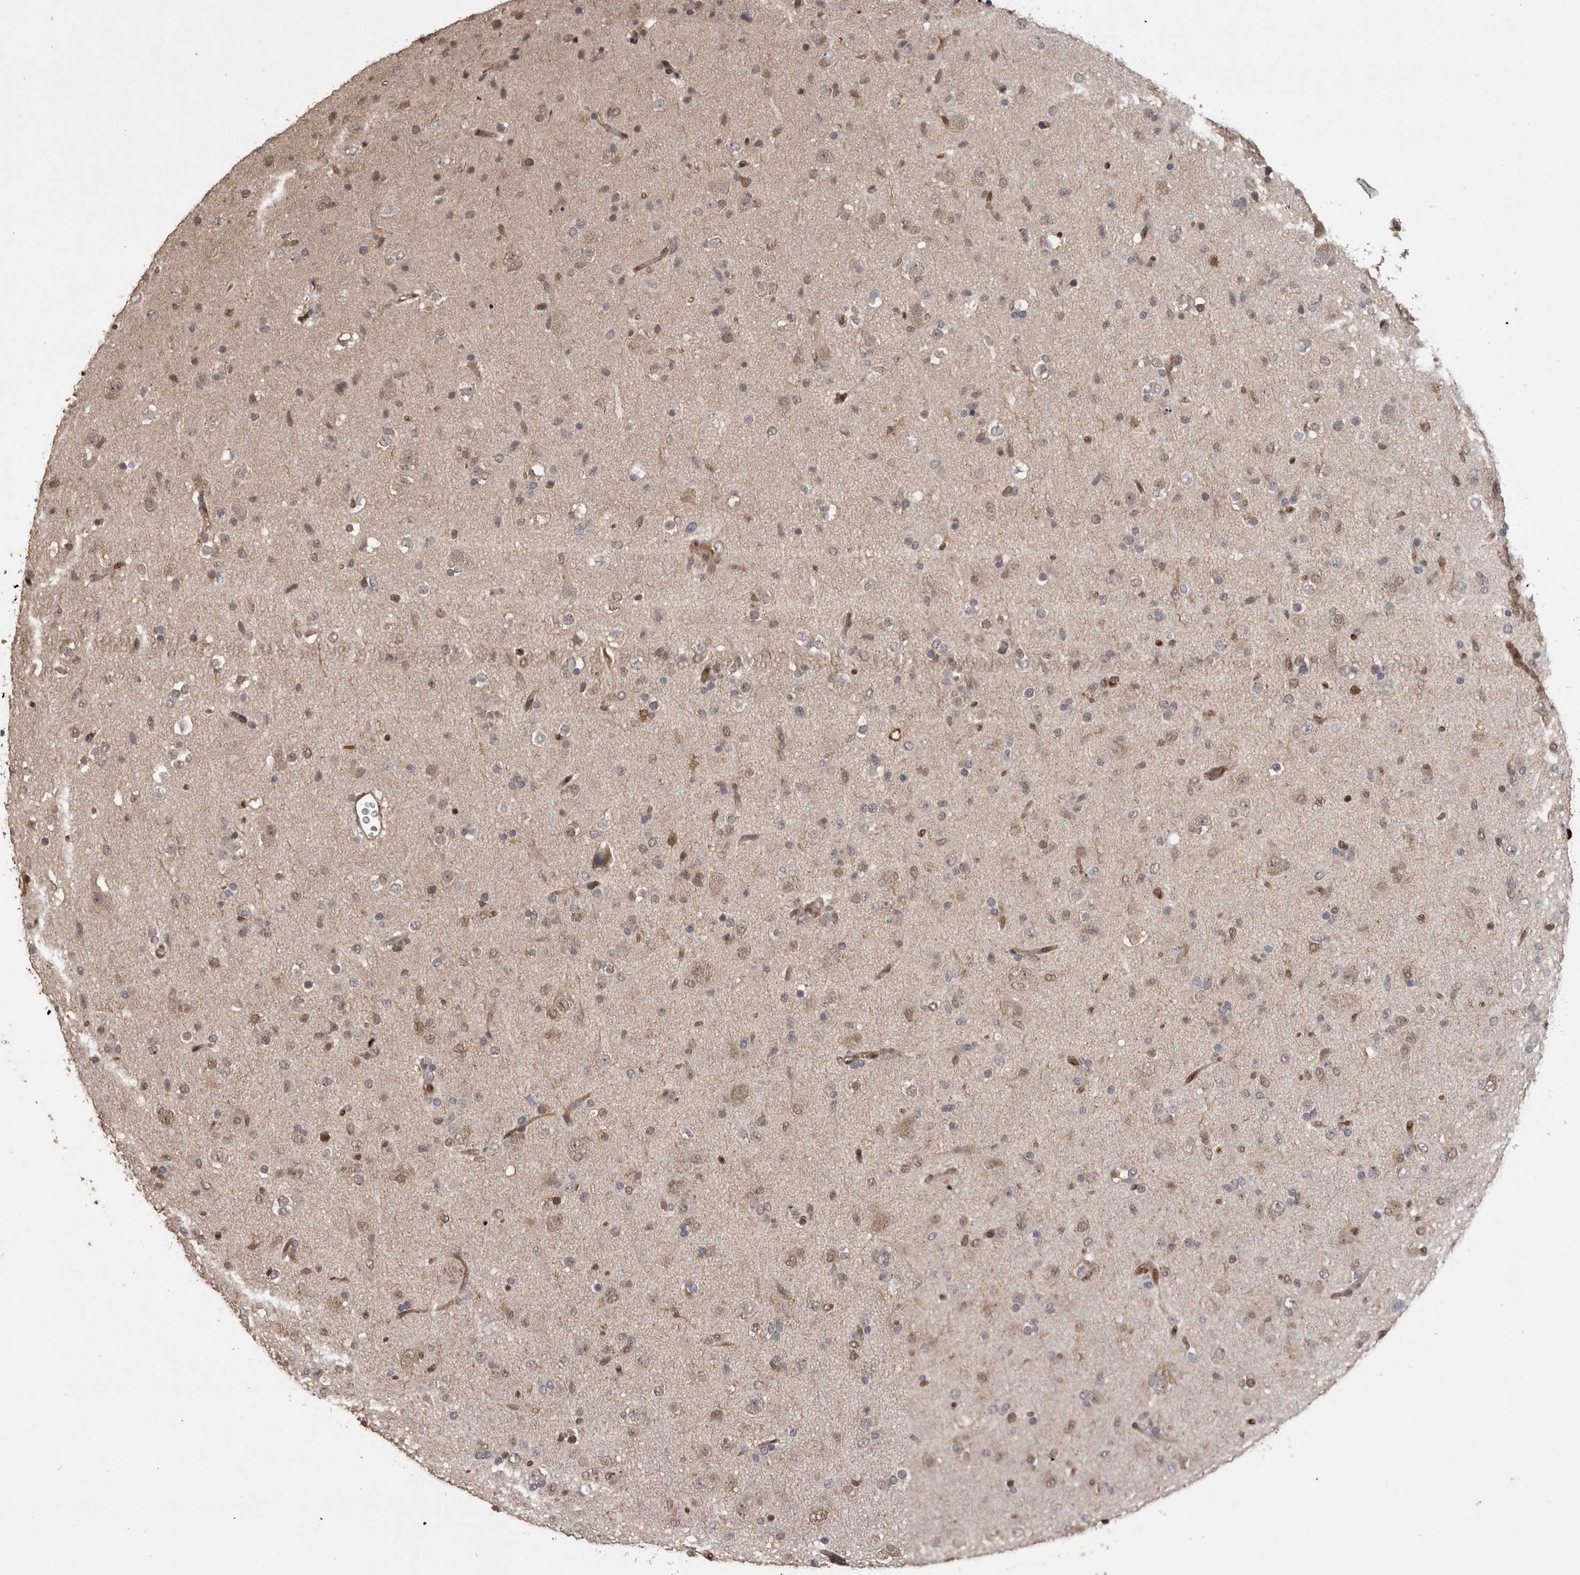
{"staining": {"intensity": "weak", "quantity": "25%-75%", "location": "nuclear"}, "tissue": "glioma", "cell_type": "Tumor cells", "image_type": "cancer", "snomed": [{"axis": "morphology", "description": "Glioma, malignant, Low grade"}, {"axis": "topography", "description": "Brain"}], "caption": "Protein analysis of glioma tissue reveals weak nuclear staining in approximately 25%-75% of tumor cells. The staining is performed using DAB (3,3'-diaminobenzidine) brown chromogen to label protein expression. The nuclei are counter-stained blue using hematoxylin.", "gene": "LXN", "patient": {"sex": "male", "age": 65}}